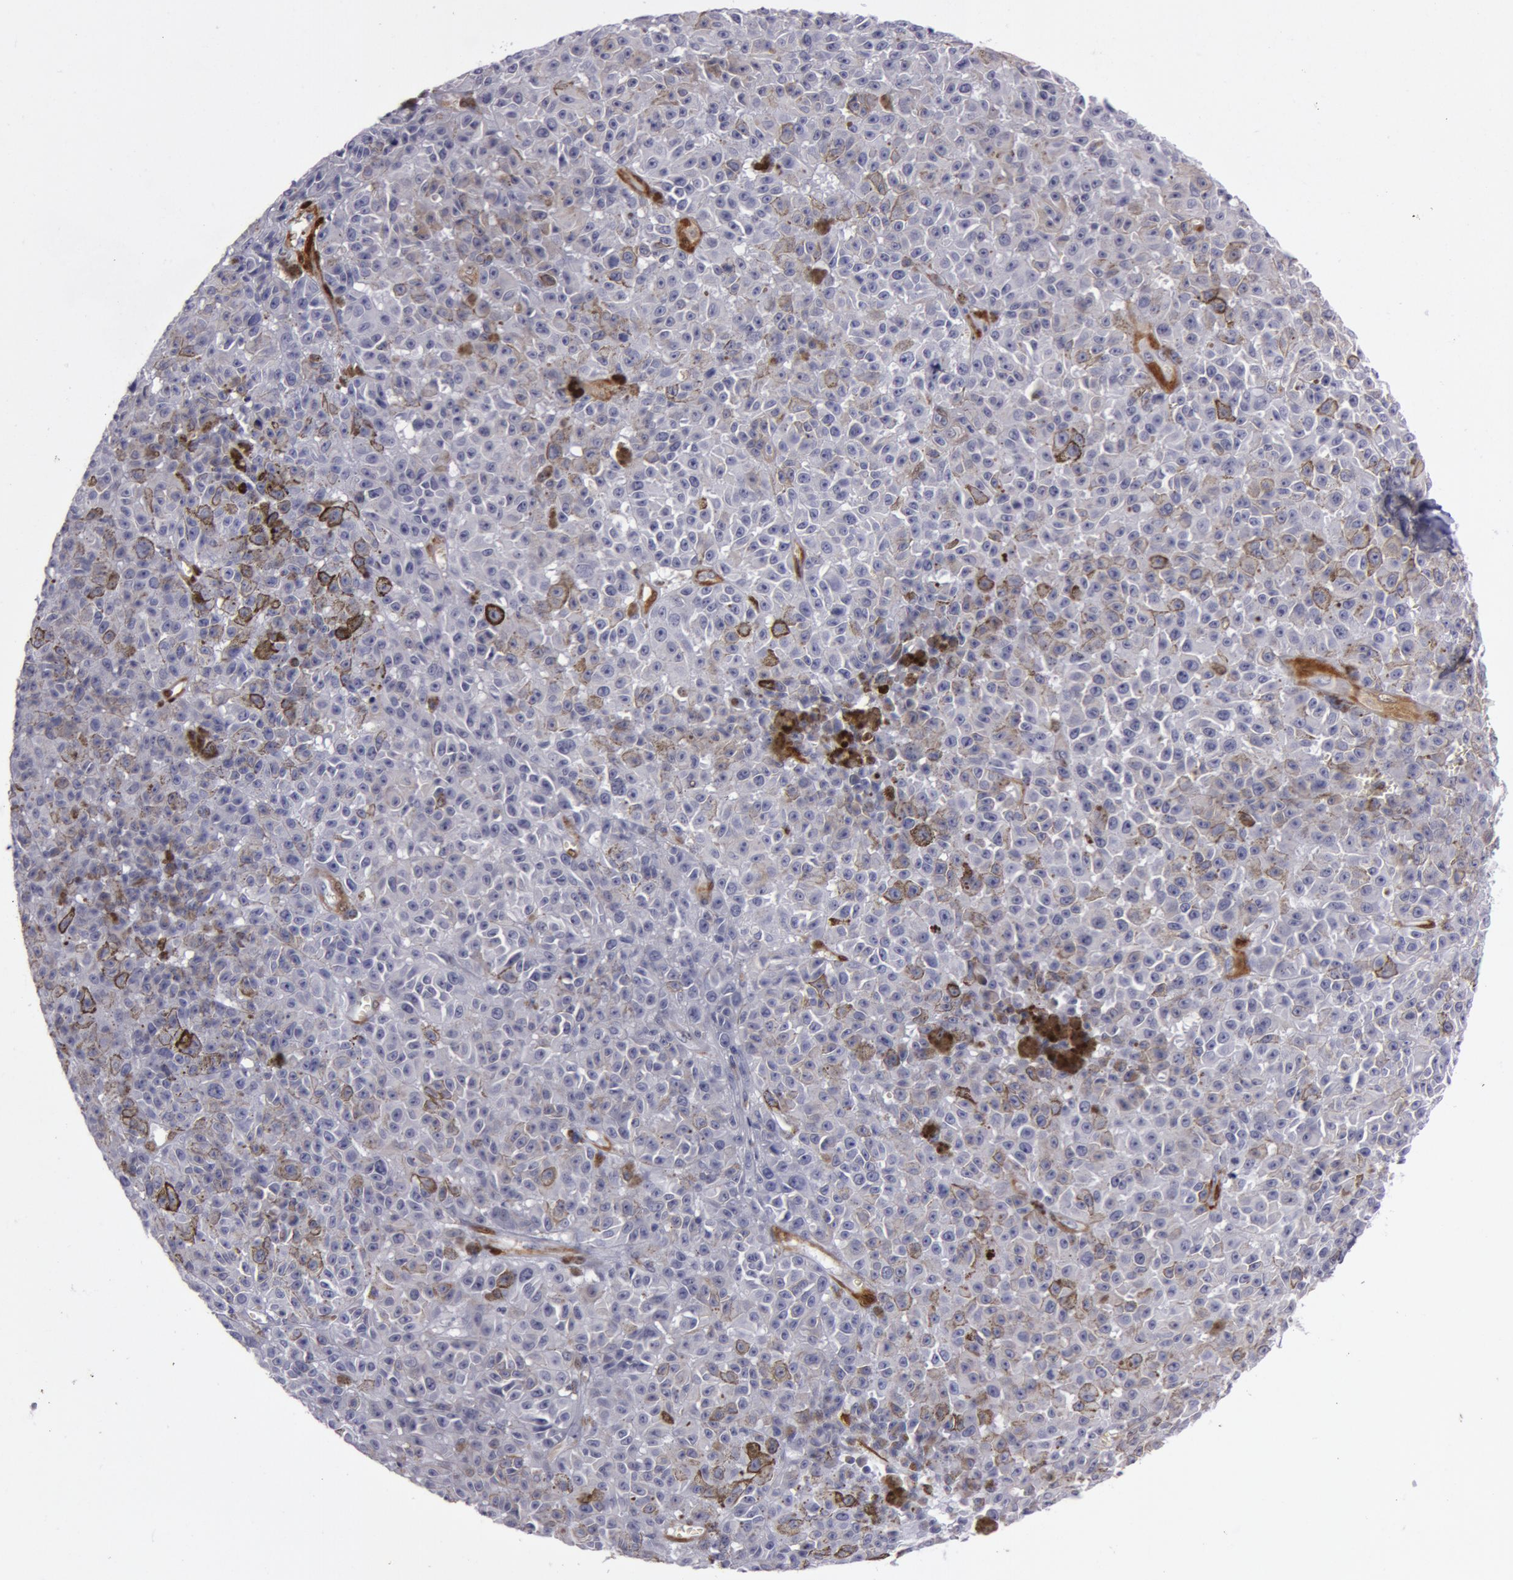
{"staining": {"intensity": "negative", "quantity": "none", "location": "none"}, "tissue": "melanoma", "cell_type": "Tumor cells", "image_type": "cancer", "snomed": [{"axis": "morphology", "description": "Malignant melanoma, NOS"}, {"axis": "topography", "description": "Skin"}], "caption": "An immunohistochemistry histopathology image of melanoma is shown. There is no staining in tumor cells of melanoma.", "gene": "TAGLN", "patient": {"sex": "male", "age": 64}}